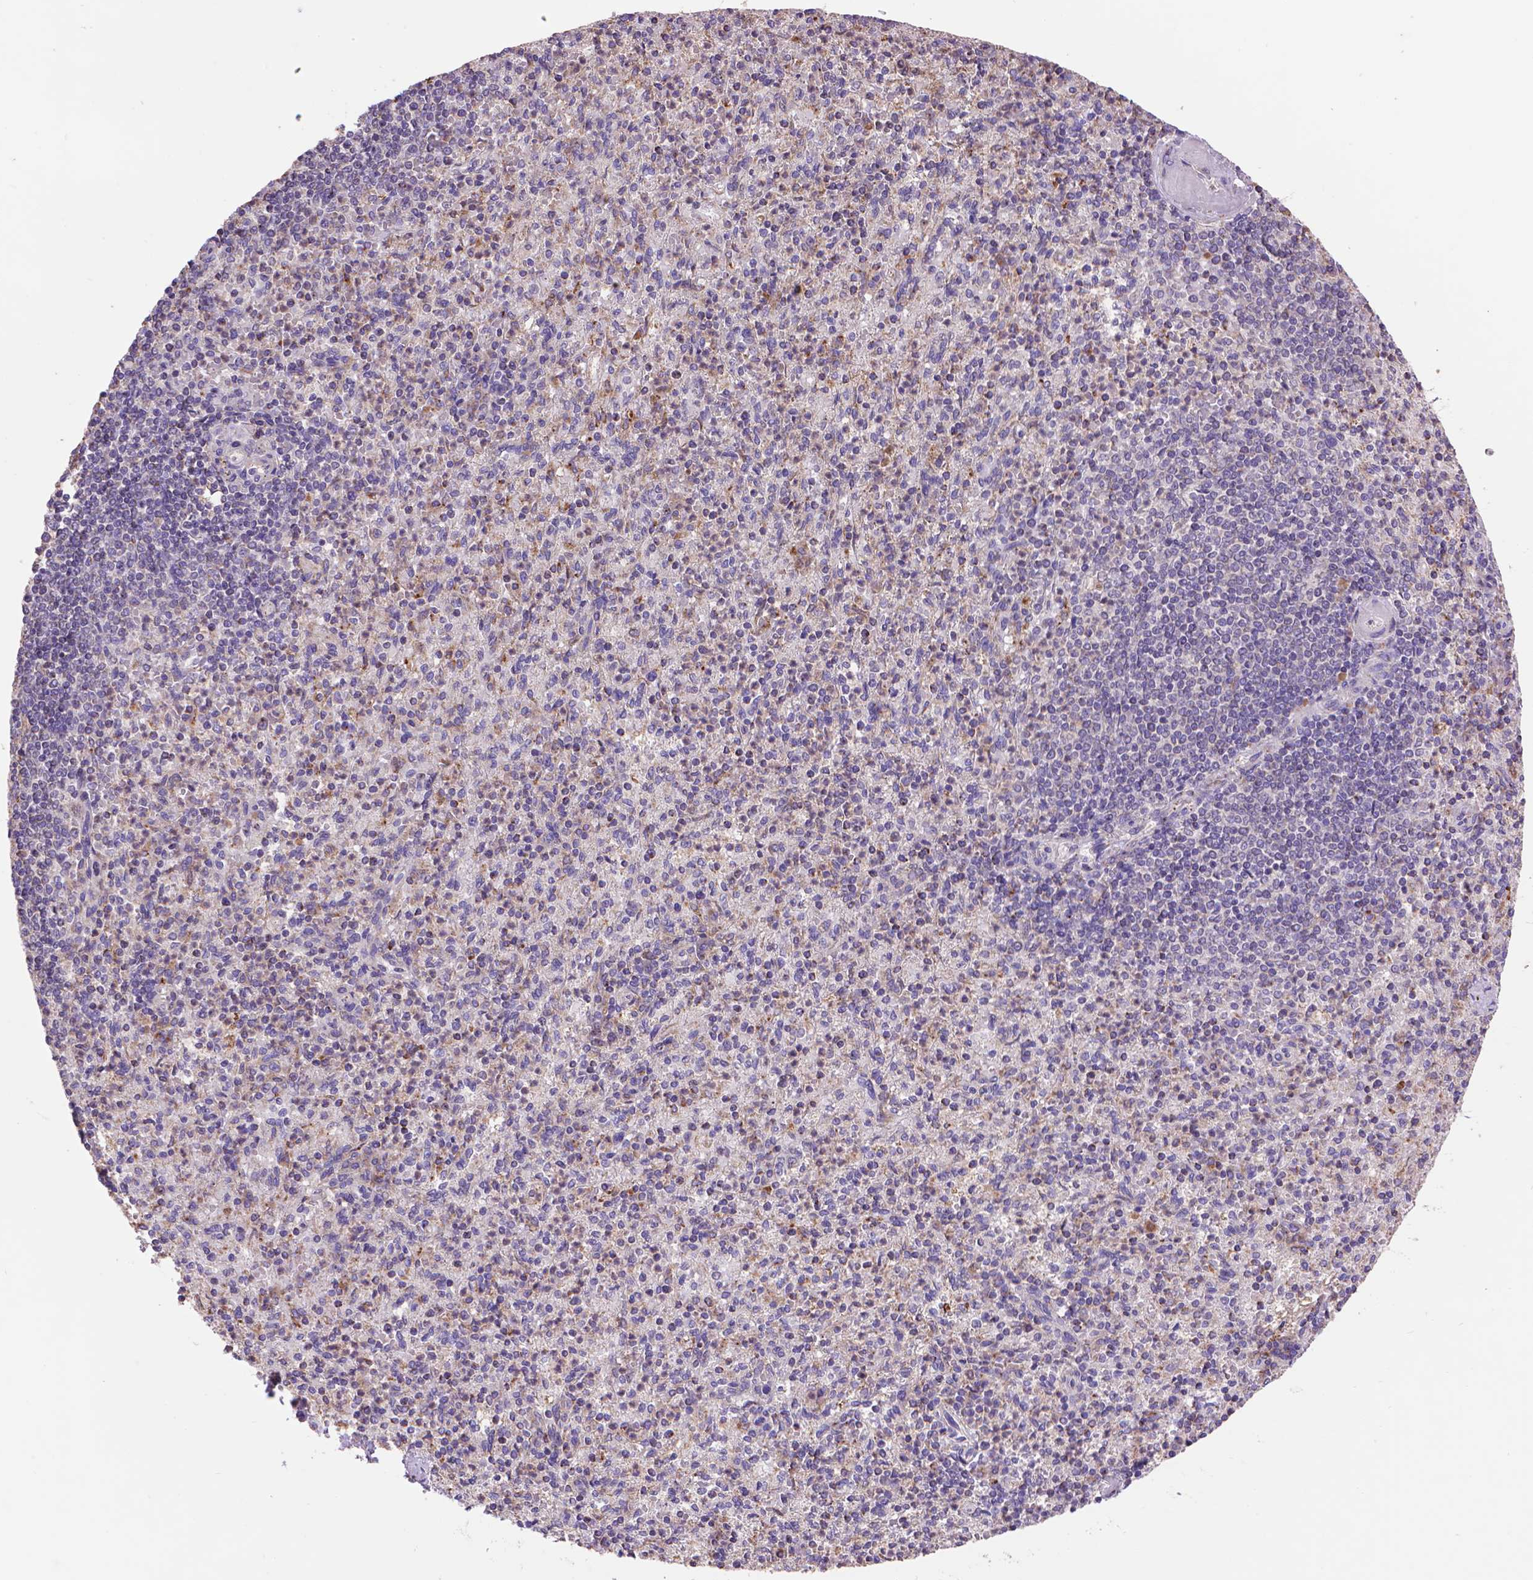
{"staining": {"intensity": "moderate", "quantity": "<25%", "location": "cytoplasmic/membranous"}, "tissue": "spleen", "cell_type": "Cells in red pulp", "image_type": "normal", "snomed": [{"axis": "morphology", "description": "Normal tissue, NOS"}, {"axis": "topography", "description": "Spleen"}], "caption": "Spleen stained for a protein (brown) reveals moderate cytoplasmic/membranous positive expression in approximately <25% of cells in red pulp.", "gene": "GLB1", "patient": {"sex": "female", "age": 74}}